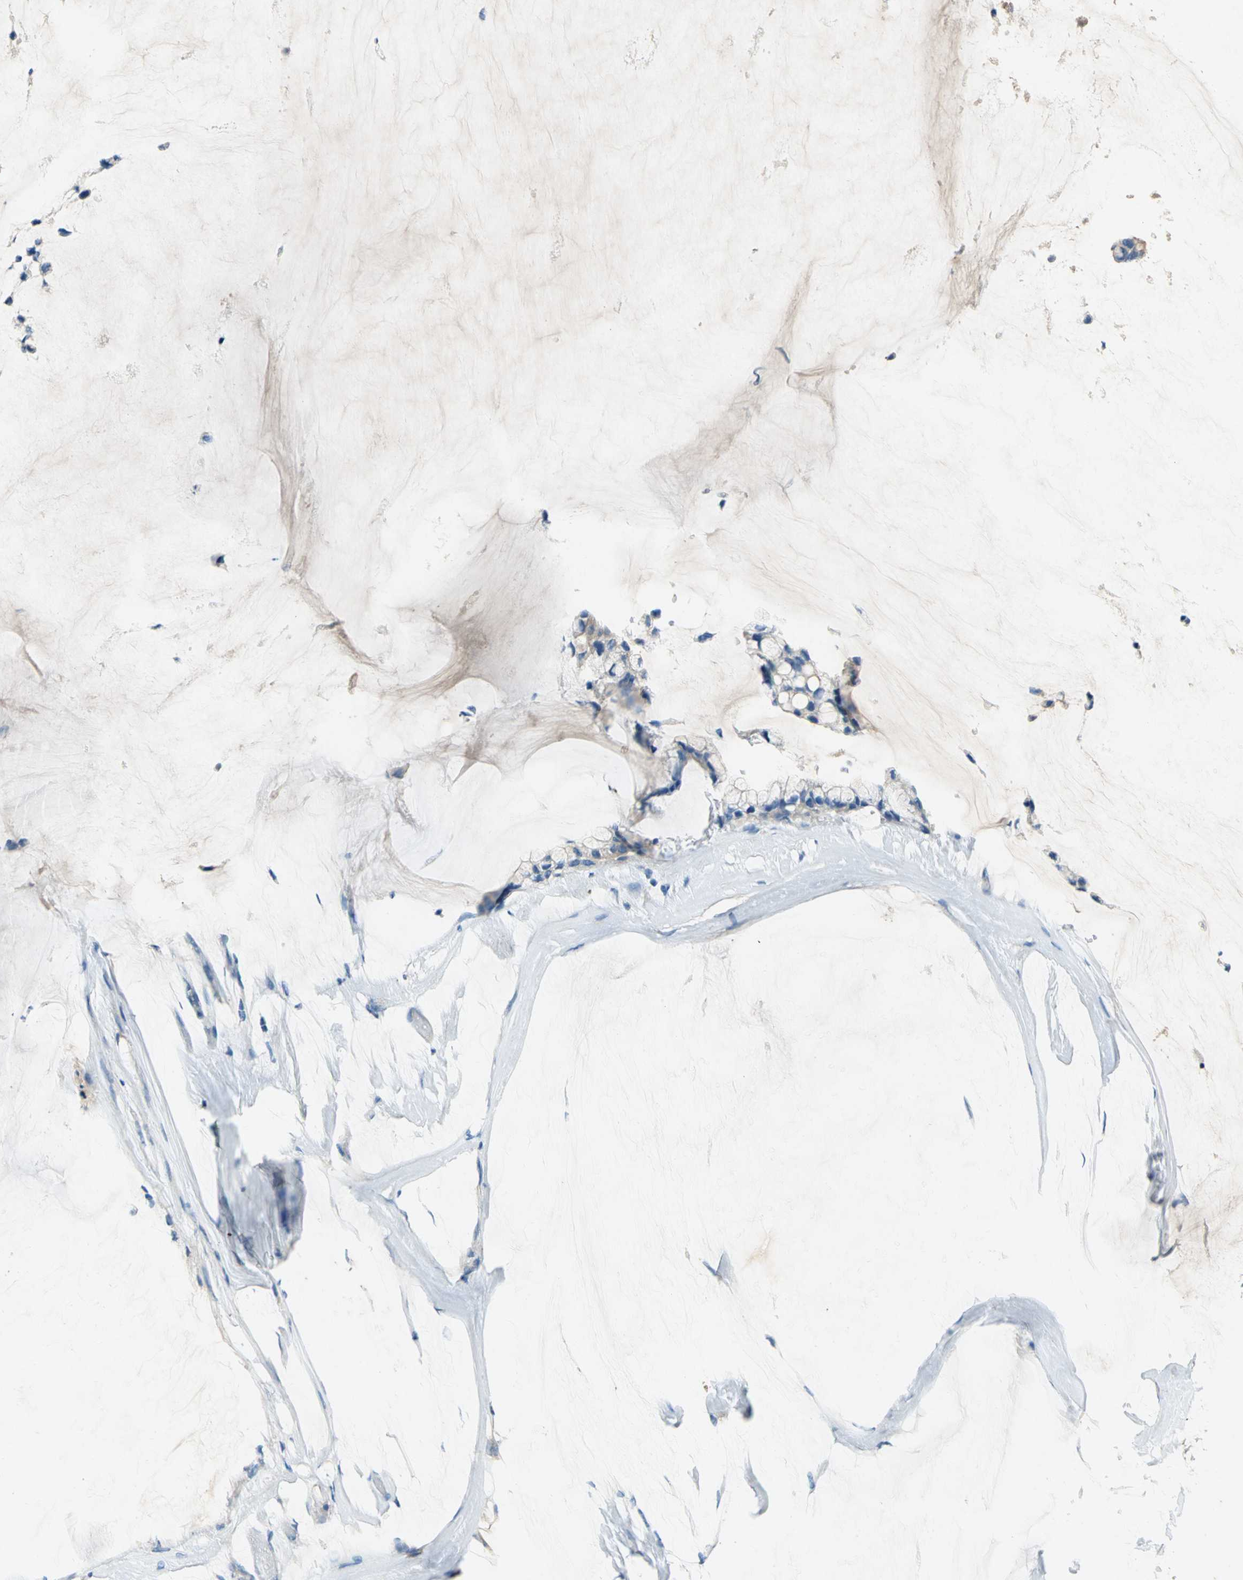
{"staining": {"intensity": "weak", "quantity": ">75%", "location": "cytoplasmic/membranous"}, "tissue": "ovarian cancer", "cell_type": "Tumor cells", "image_type": "cancer", "snomed": [{"axis": "morphology", "description": "Cystadenocarcinoma, mucinous, NOS"}, {"axis": "topography", "description": "Ovary"}], "caption": "This photomicrograph reveals immunohistochemistry staining of ovarian cancer (mucinous cystadenocarcinoma), with low weak cytoplasmic/membranous expression in about >75% of tumor cells.", "gene": "ADAMTS5", "patient": {"sex": "female", "age": 39}}